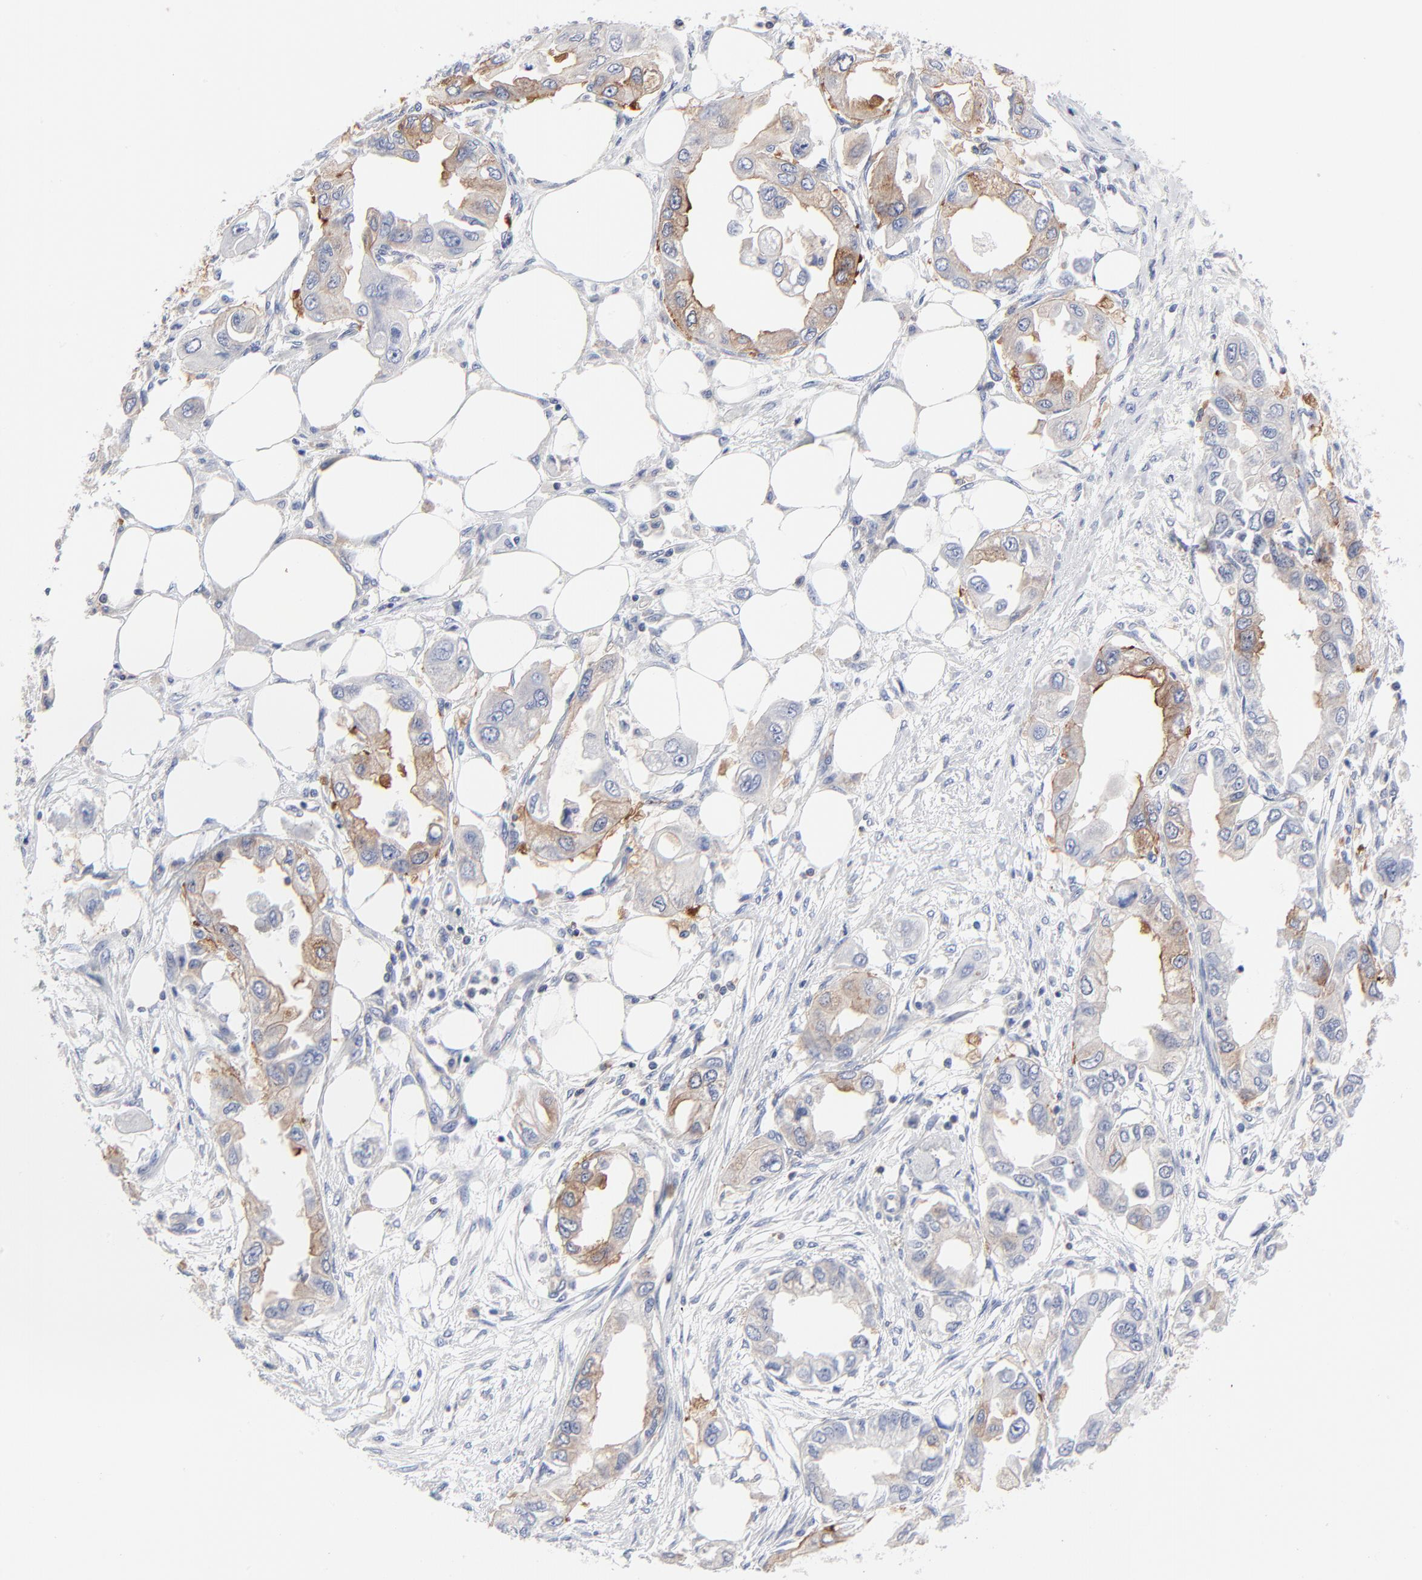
{"staining": {"intensity": "moderate", "quantity": "25%-75%", "location": "cytoplasmic/membranous"}, "tissue": "endometrial cancer", "cell_type": "Tumor cells", "image_type": "cancer", "snomed": [{"axis": "morphology", "description": "Adenocarcinoma, NOS"}, {"axis": "topography", "description": "Endometrium"}], "caption": "There is medium levels of moderate cytoplasmic/membranous positivity in tumor cells of endometrial adenocarcinoma, as demonstrated by immunohistochemical staining (brown color).", "gene": "CD2AP", "patient": {"sex": "female", "age": 67}}